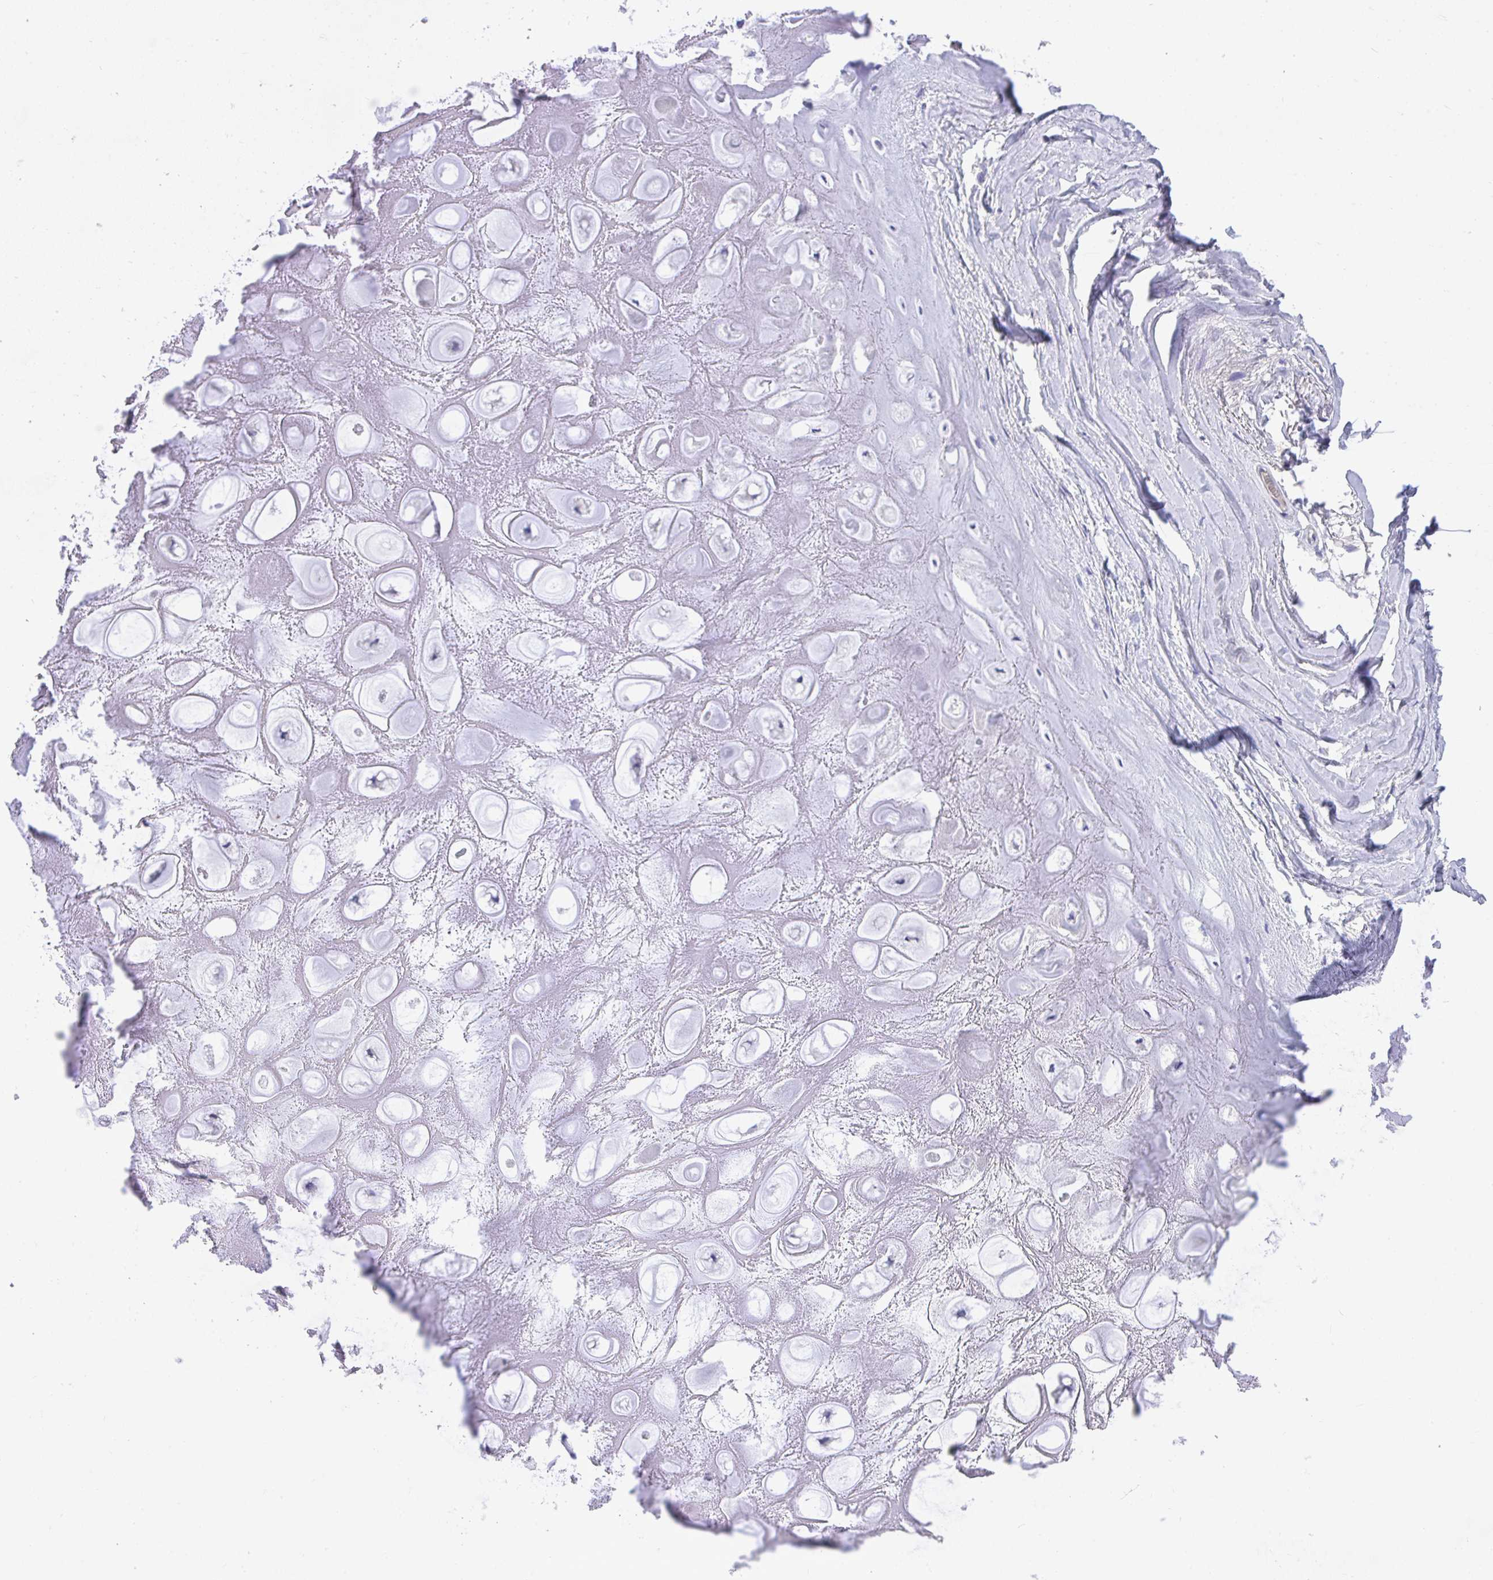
{"staining": {"intensity": "negative", "quantity": "none", "location": "none"}, "tissue": "soft tissue", "cell_type": "Chondrocytes", "image_type": "normal", "snomed": [{"axis": "morphology", "description": "Normal tissue, NOS"}, {"axis": "topography", "description": "Lymph node"}, {"axis": "topography", "description": "Cartilage tissue"}, {"axis": "topography", "description": "Nasopharynx"}], "caption": "Soft tissue stained for a protein using immunohistochemistry (IHC) shows no expression chondrocytes.", "gene": "COA5", "patient": {"sex": "male", "age": 63}}